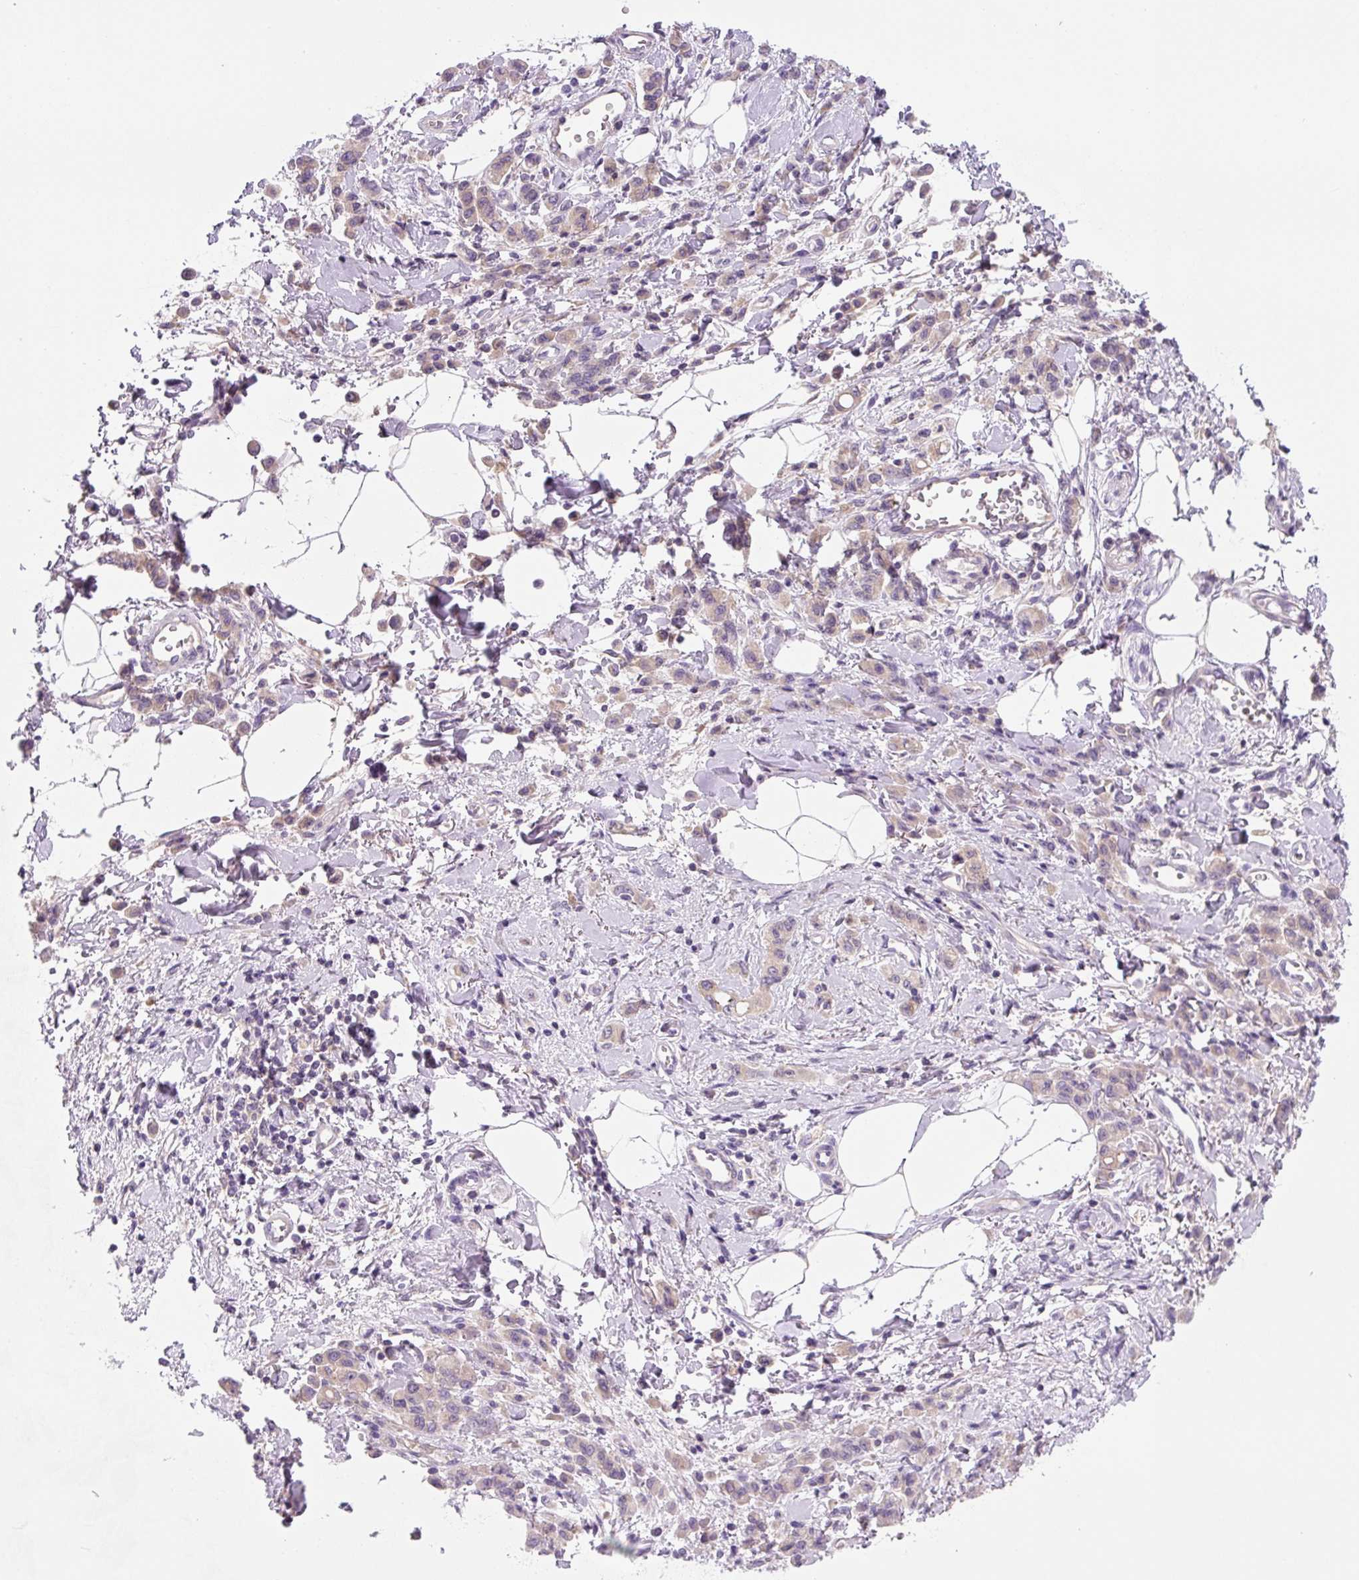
{"staining": {"intensity": "negative", "quantity": "none", "location": "none"}, "tissue": "stomach cancer", "cell_type": "Tumor cells", "image_type": "cancer", "snomed": [{"axis": "morphology", "description": "Adenocarcinoma, NOS"}, {"axis": "topography", "description": "Stomach"}], "caption": "DAB immunohistochemical staining of human adenocarcinoma (stomach) displays no significant expression in tumor cells.", "gene": "FZD5", "patient": {"sex": "male", "age": 77}}